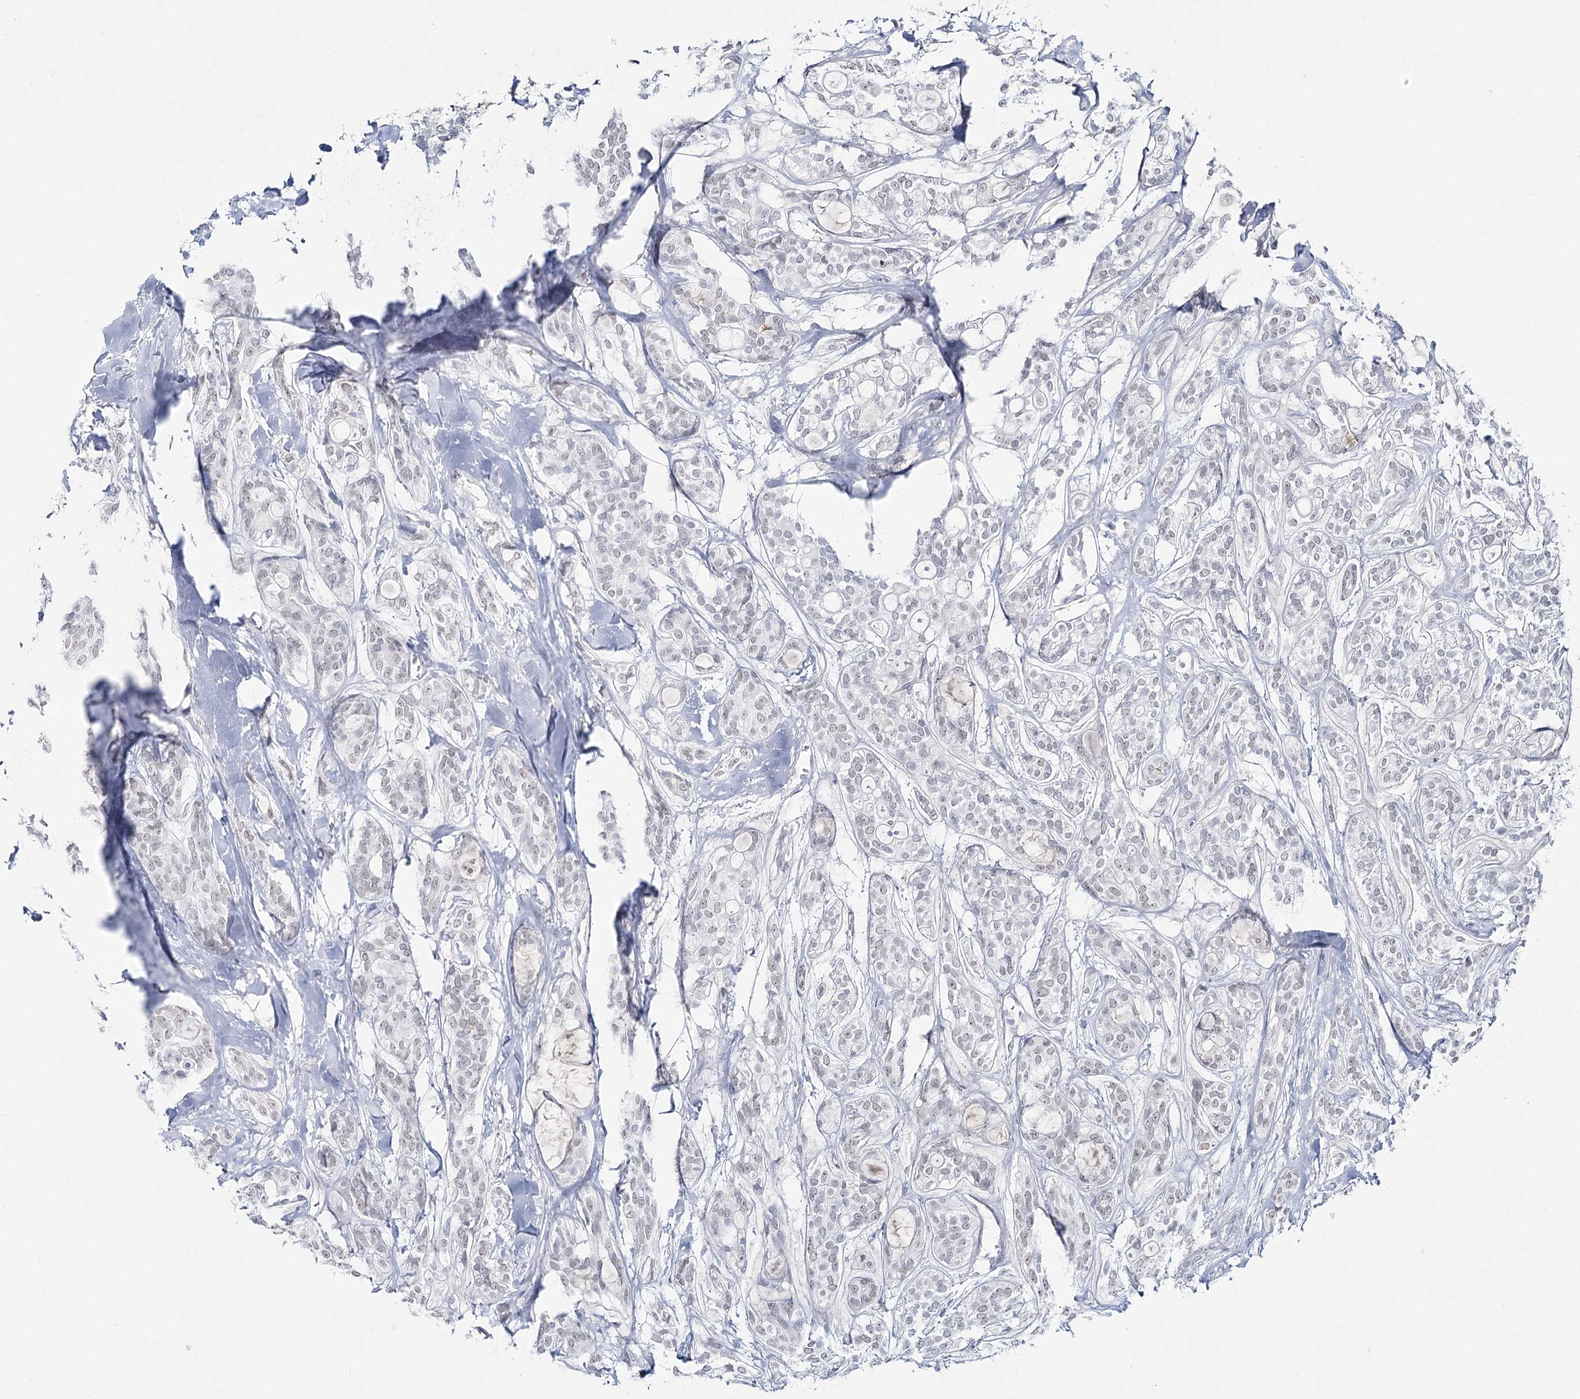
{"staining": {"intensity": "weak", "quantity": ">75%", "location": "nuclear"}, "tissue": "head and neck cancer", "cell_type": "Tumor cells", "image_type": "cancer", "snomed": [{"axis": "morphology", "description": "Adenocarcinoma, NOS"}, {"axis": "topography", "description": "Head-Neck"}], "caption": "Immunohistochemical staining of head and neck cancer (adenocarcinoma) shows low levels of weak nuclear staining in about >75% of tumor cells.", "gene": "ZC3H8", "patient": {"sex": "male", "age": 66}}